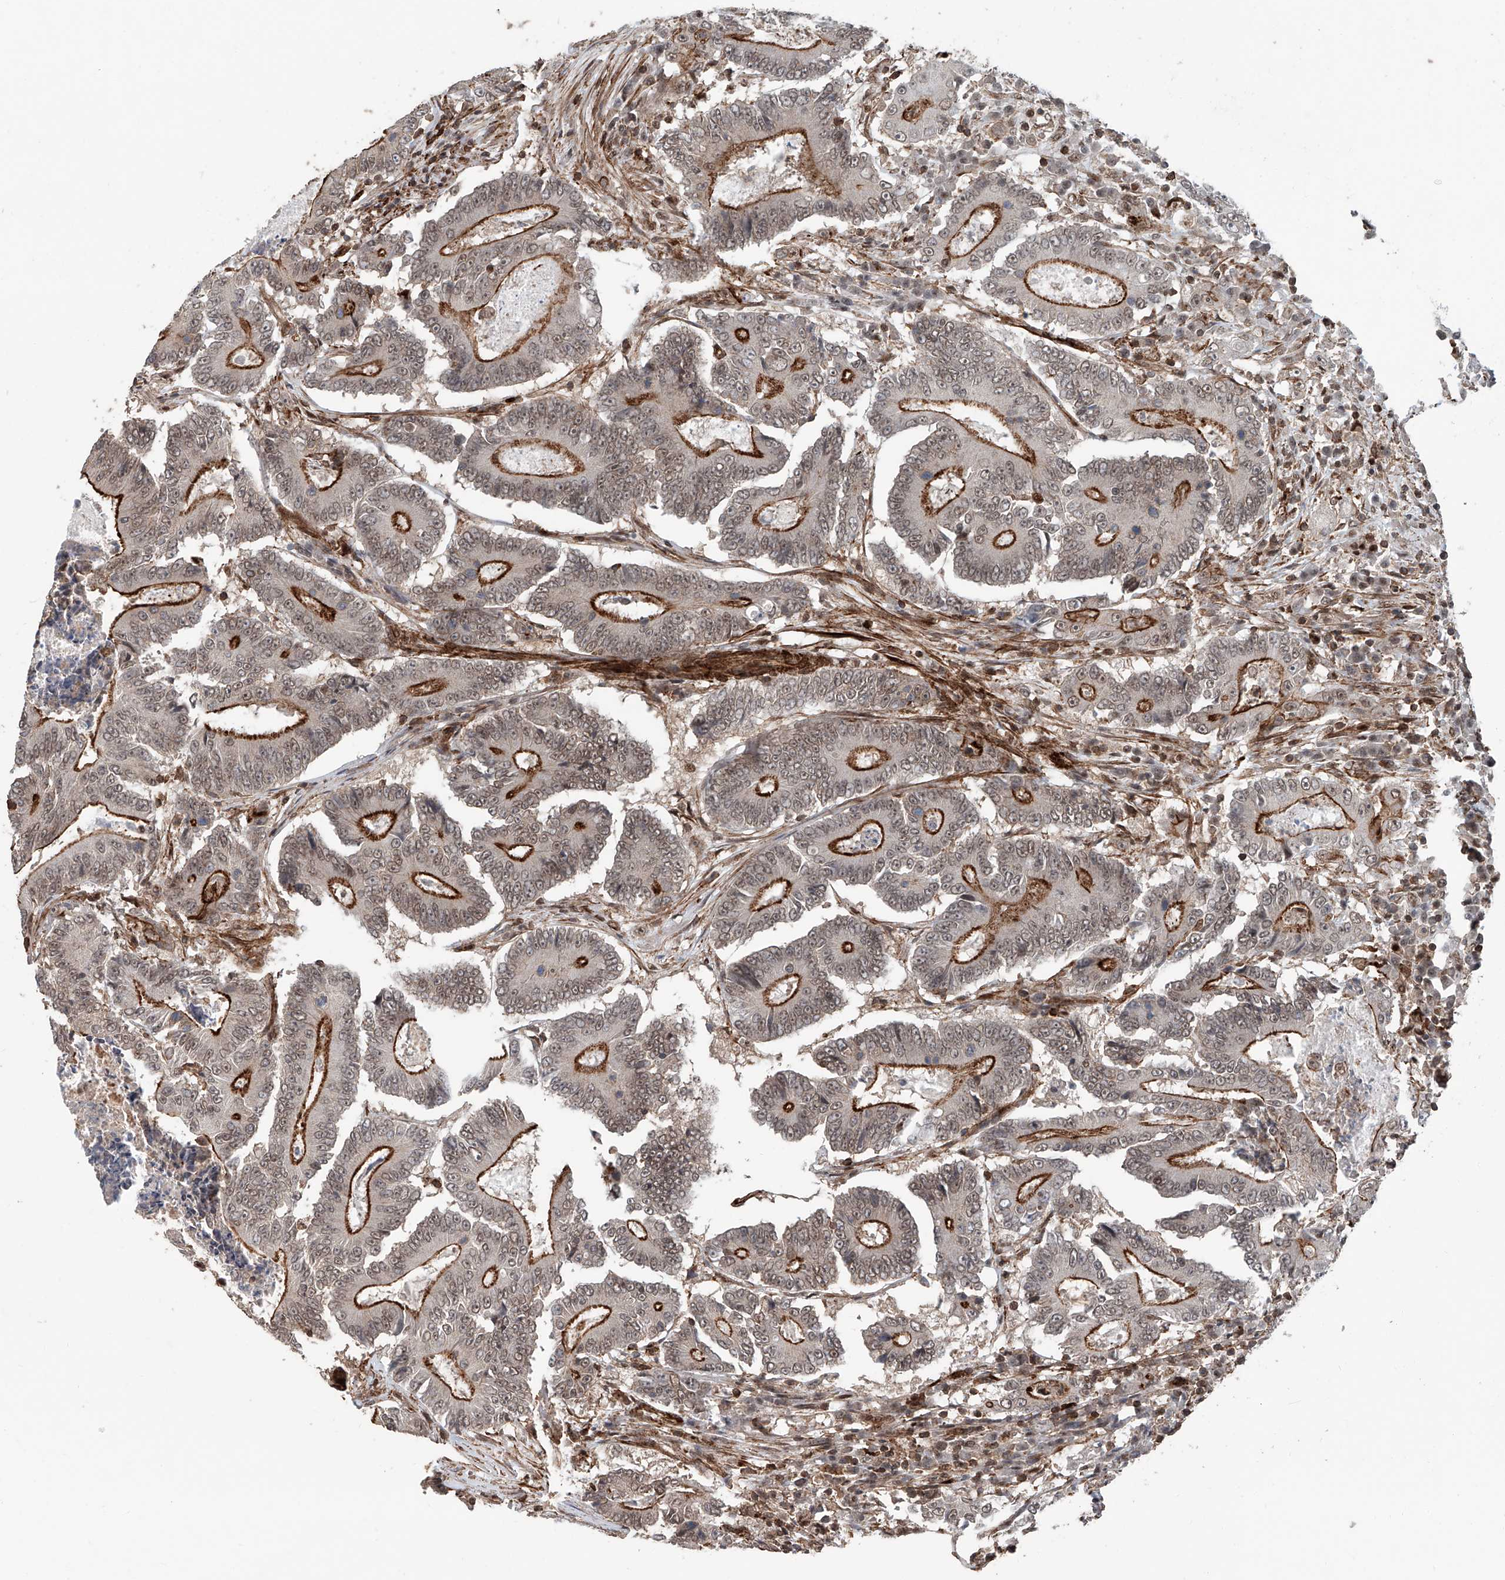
{"staining": {"intensity": "strong", "quantity": "25%-75%", "location": "cytoplasmic/membranous,nuclear"}, "tissue": "colorectal cancer", "cell_type": "Tumor cells", "image_type": "cancer", "snomed": [{"axis": "morphology", "description": "Adenocarcinoma, NOS"}, {"axis": "topography", "description": "Colon"}], "caption": "Tumor cells exhibit high levels of strong cytoplasmic/membranous and nuclear expression in about 25%-75% of cells in human adenocarcinoma (colorectal). The staining is performed using DAB (3,3'-diaminobenzidine) brown chromogen to label protein expression. The nuclei are counter-stained blue using hematoxylin.", "gene": "SDE2", "patient": {"sex": "male", "age": 83}}